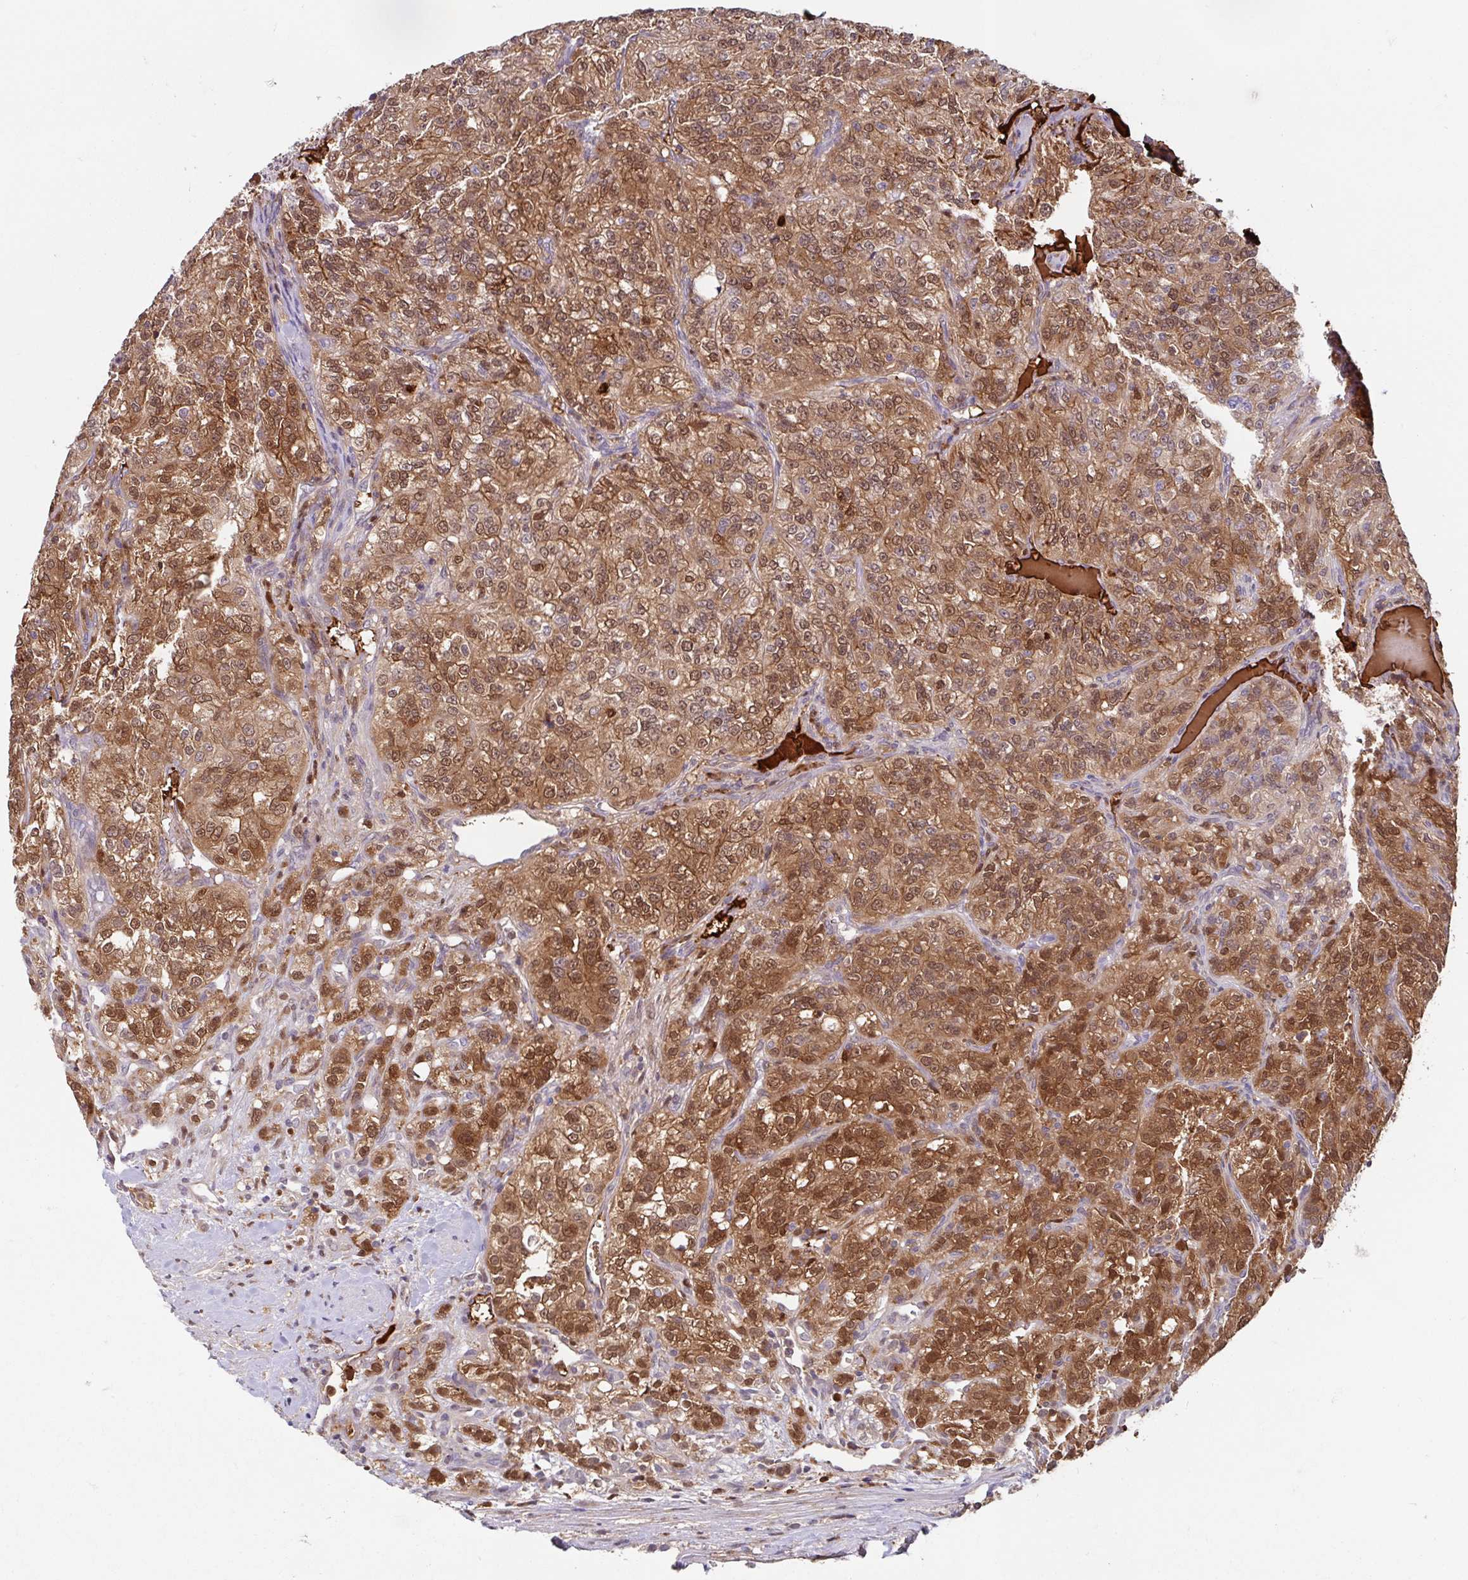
{"staining": {"intensity": "moderate", "quantity": ">75%", "location": "cytoplasmic/membranous,nuclear"}, "tissue": "renal cancer", "cell_type": "Tumor cells", "image_type": "cancer", "snomed": [{"axis": "morphology", "description": "Adenocarcinoma, NOS"}, {"axis": "topography", "description": "Kidney"}], "caption": "The immunohistochemical stain highlights moderate cytoplasmic/membranous and nuclear positivity in tumor cells of adenocarcinoma (renal) tissue.", "gene": "BLVRA", "patient": {"sex": "female", "age": 63}}